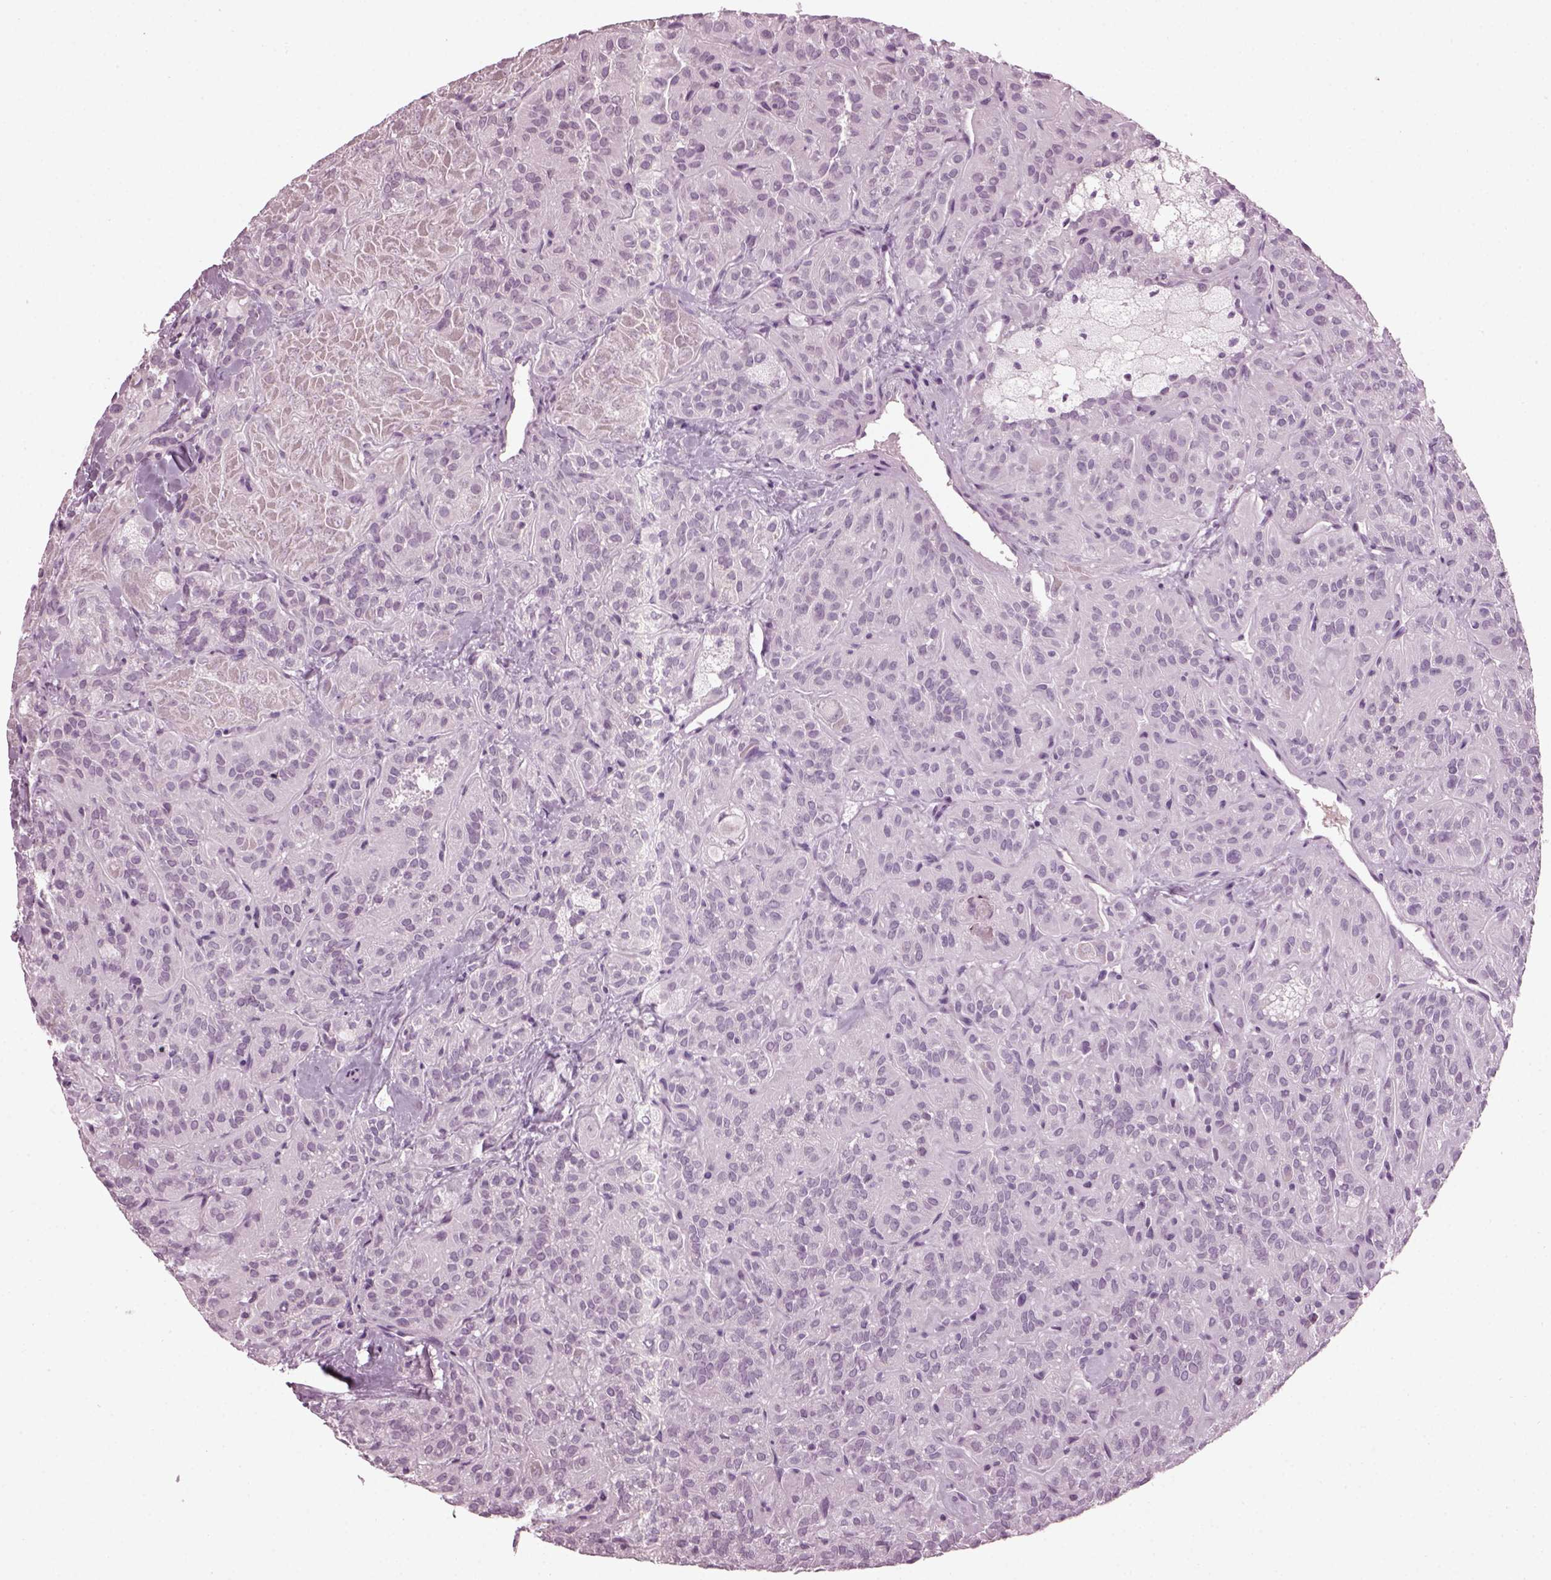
{"staining": {"intensity": "negative", "quantity": "none", "location": "none"}, "tissue": "thyroid cancer", "cell_type": "Tumor cells", "image_type": "cancer", "snomed": [{"axis": "morphology", "description": "Papillary adenocarcinoma, NOS"}, {"axis": "topography", "description": "Thyroid gland"}], "caption": "DAB (3,3'-diaminobenzidine) immunohistochemical staining of thyroid papillary adenocarcinoma reveals no significant positivity in tumor cells.", "gene": "DPYSL5", "patient": {"sex": "female", "age": 45}}